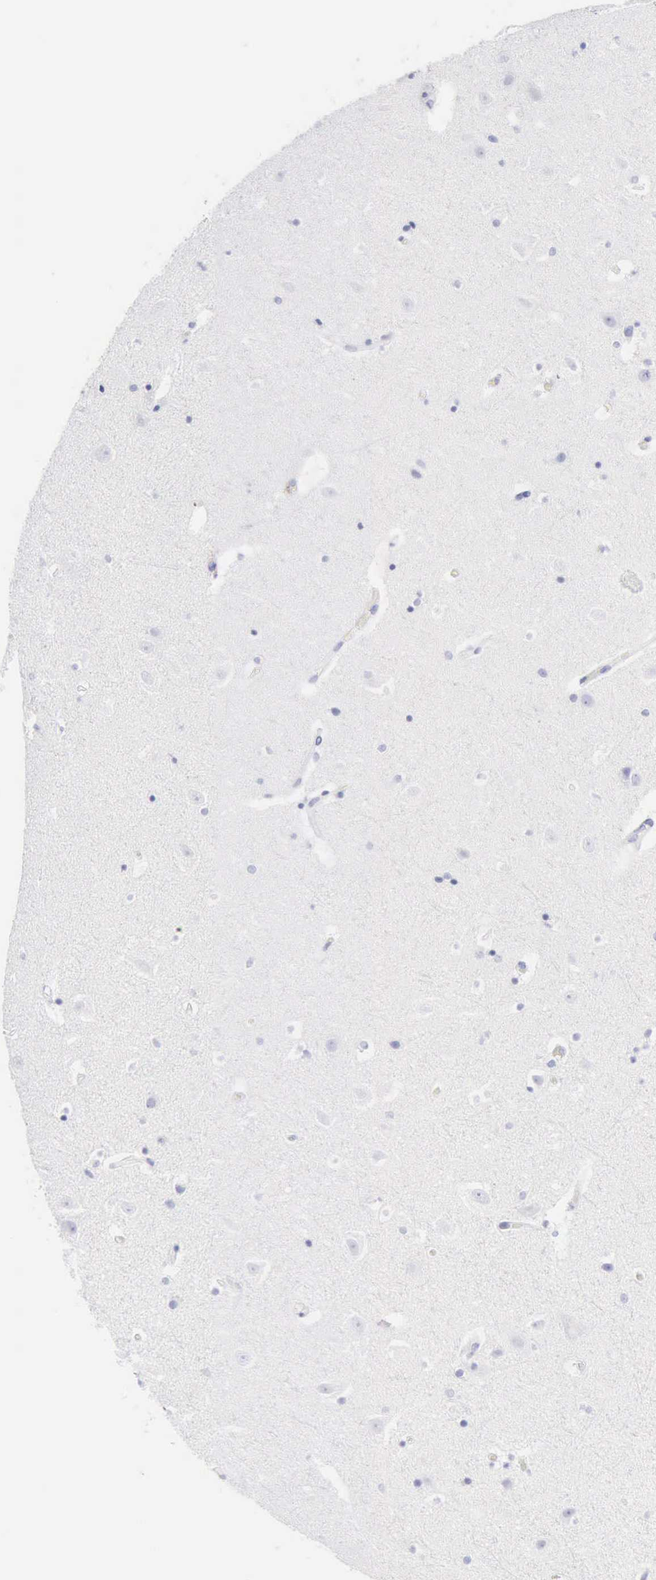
{"staining": {"intensity": "negative", "quantity": "none", "location": "none"}, "tissue": "hippocampus", "cell_type": "Glial cells", "image_type": "normal", "snomed": [{"axis": "morphology", "description": "Normal tissue, NOS"}, {"axis": "topography", "description": "Hippocampus"}], "caption": "Benign hippocampus was stained to show a protein in brown. There is no significant staining in glial cells. (DAB immunohistochemistry visualized using brightfield microscopy, high magnification).", "gene": "KRT10", "patient": {"sex": "male", "age": 45}}